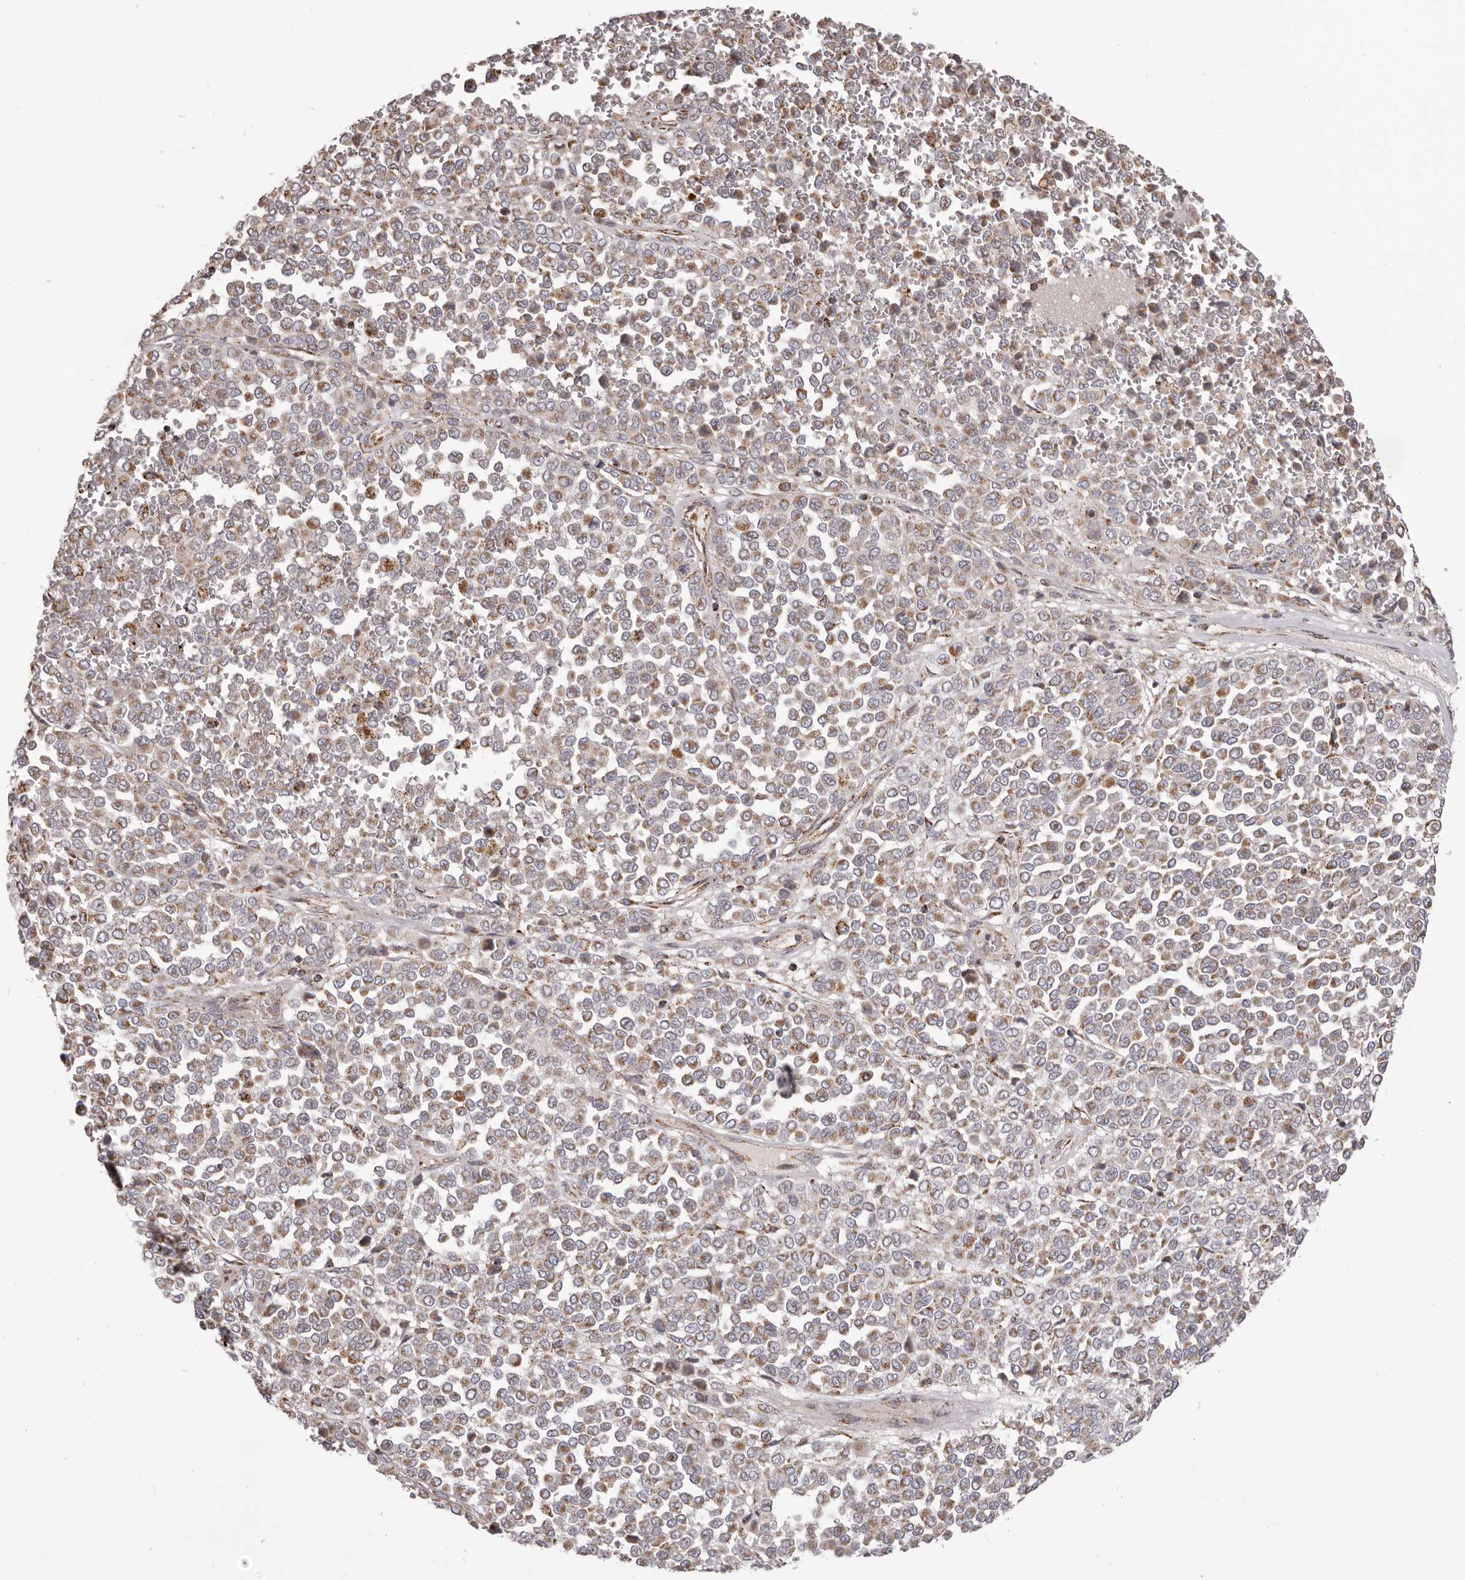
{"staining": {"intensity": "moderate", "quantity": "25%-75%", "location": "cytoplasmic/membranous"}, "tissue": "melanoma", "cell_type": "Tumor cells", "image_type": "cancer", "snomed": [{"axis": "morphology", "description": "Malignant melanoma, Metastatic site"}, {"axis": "topography", "description": "Pancreas"}], "caption": "Tumor cells show moderate cytoplasmic/membranous staining in about 25%-75% of cells in malignant melanoma (metastatic site).", "gene": "CHRM2", "patient": {"sex": "female", "age": 30}}